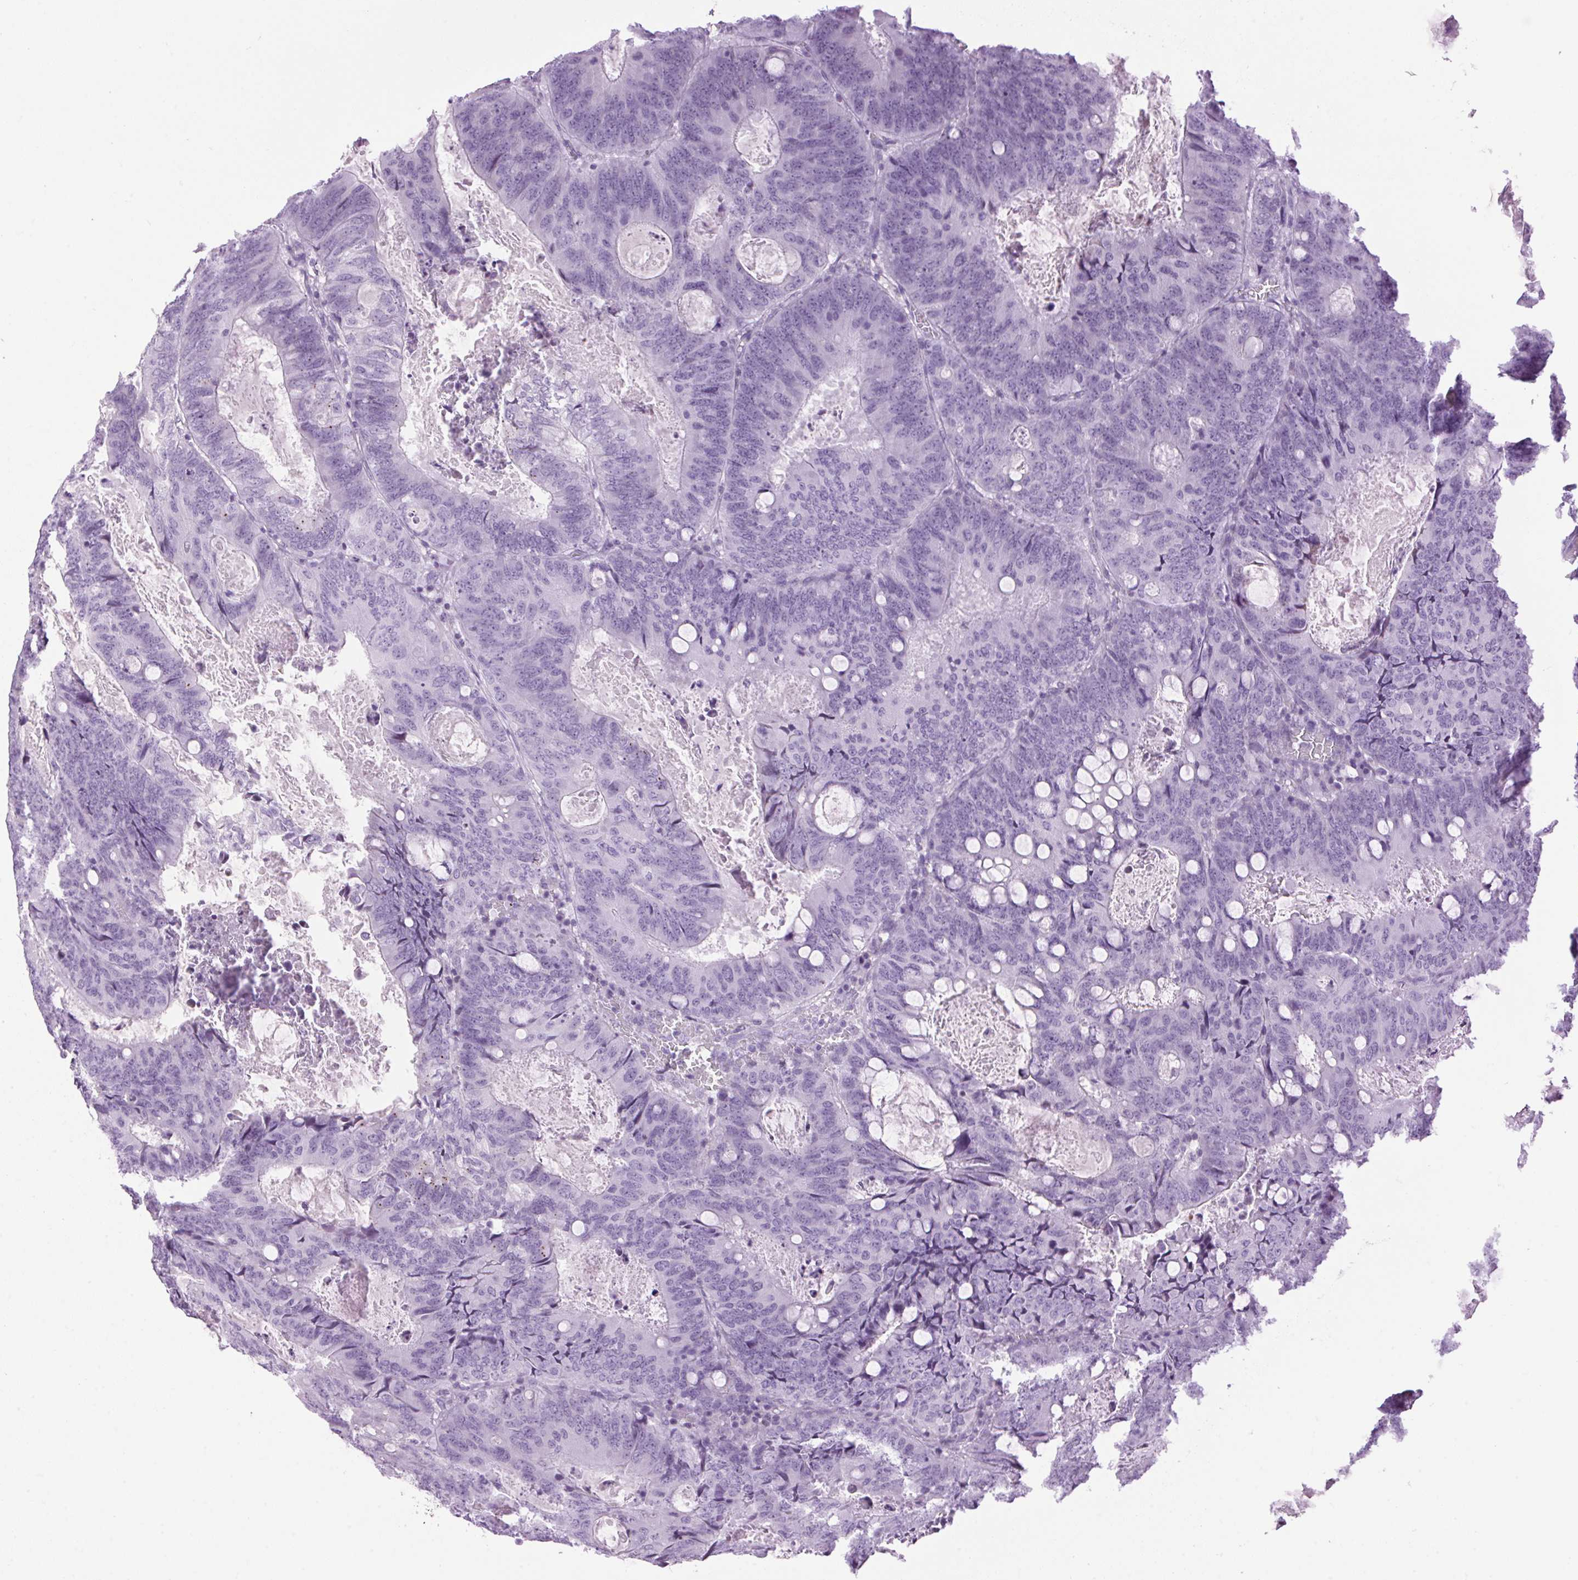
{"staining": {"intensity": "negative", "quantity": "none", "location": "none"}, "tissue": "colorectal cancer", "cell_type": "Tumor cells", "image_type": "cancer", "snomed": [{"axis": "morphology", "description": "Adenocarcinoma, NOS"}, {"axis": "topography", "description": "Colon"}], "caption": "Colorectal cancer (adenocarcinoma) stained for a protein using IHC exhibits no expression tumor cells.", "gene": "TMEM88B", "patient": {"sex": "male", "age": 67}}